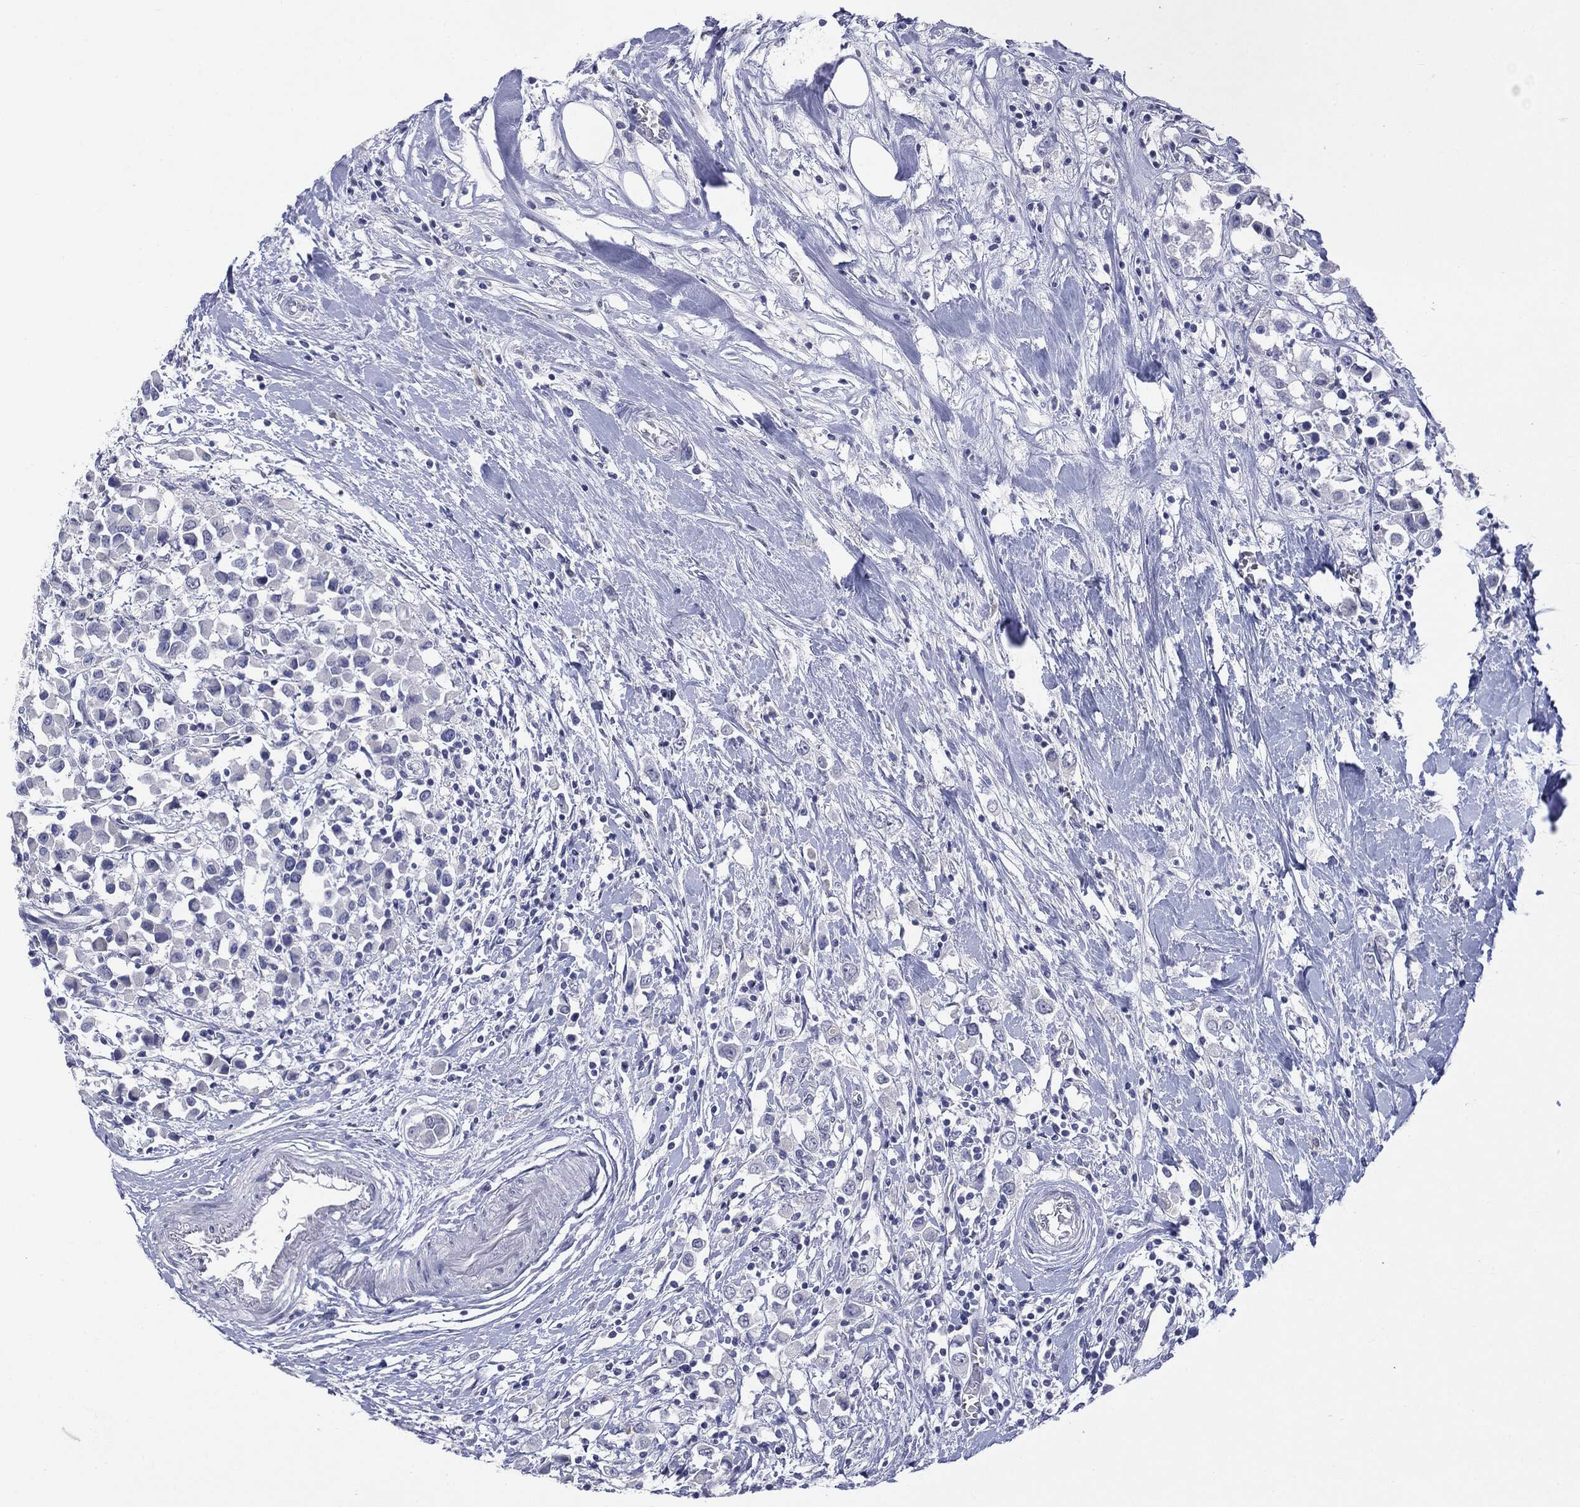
{"staining": {"intensity": "negative", "quantity": "none", "location": "none"}, "tissue": "breast cancer", "cell_type": "Tumor cells", "image_type": "cancer", "snomed": [{"axis": "morphology", "description": "Duct carcinoma"}, {"axis": "topography", "description": "Breast"}], "caption": "The image exhibits no significant staining in tumor cells of breast infiltrating ductal carcinoma. The staining is performed using DAB (3,3'-diaminobenzidine) brown chromogen with nuclei counter-stained in using hematoxylin.", "gene": "TSHB", "patient": {"sex": "female", "age": 61}}